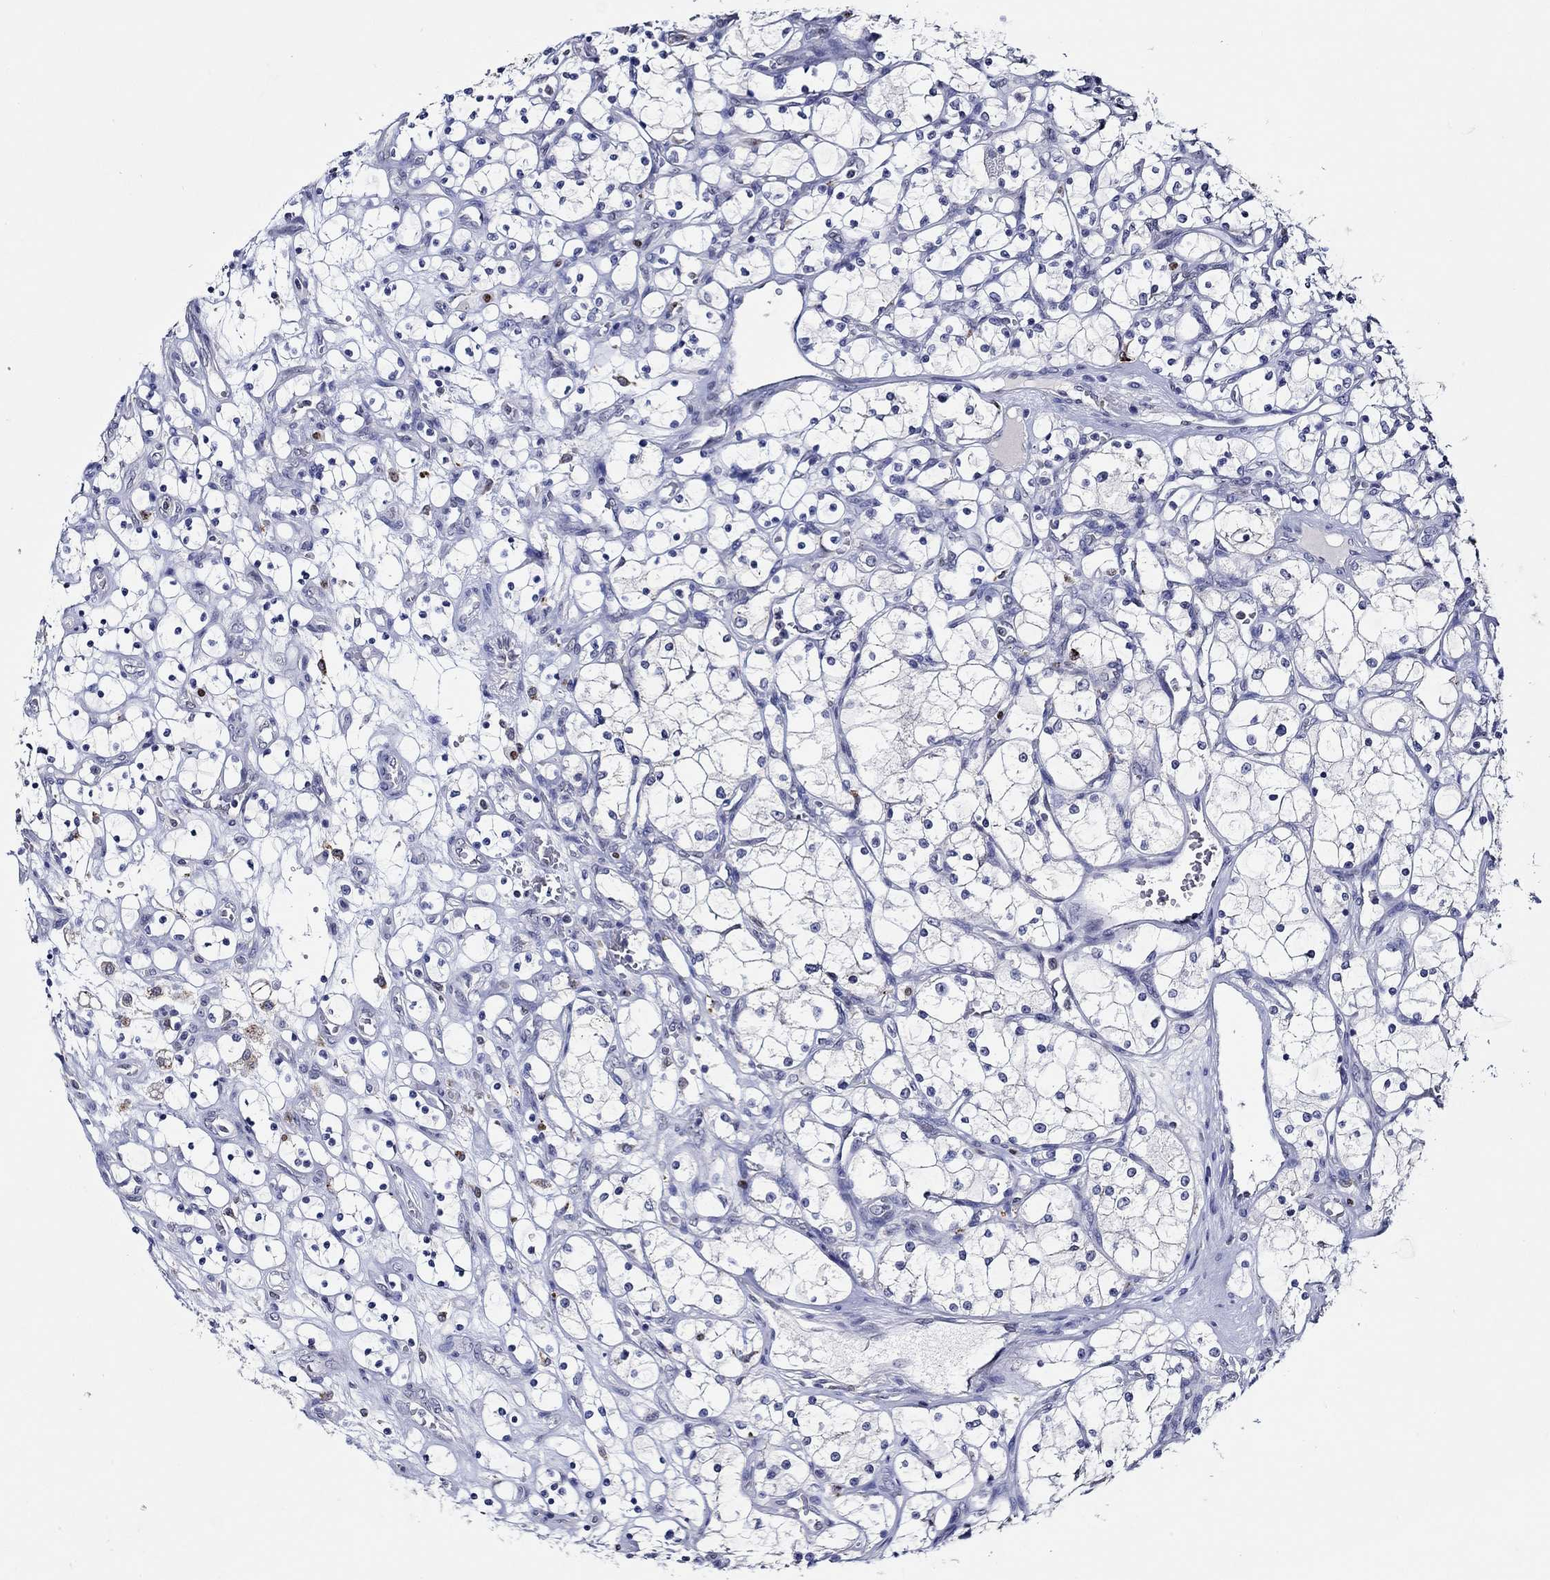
{"staining": {"intensity": "negative", "quantity": "none", "location": "none"}, "tissue": "renal cancer", "cell_type": "Tumor cells", "image_type": "cancer", "snomed": [{"axis": "morphology", "description": "Adenocarcinoma, NOS"}, {"axis": "topography", "description": "Kidney"}], "caption": "Immunohistochemical staining of human renal cancer (adenocarcinoma) demonstrates no significant positivity in tumor cells.", "gene": "GATA2", "patient": {"sex": "female", "age": 69}}